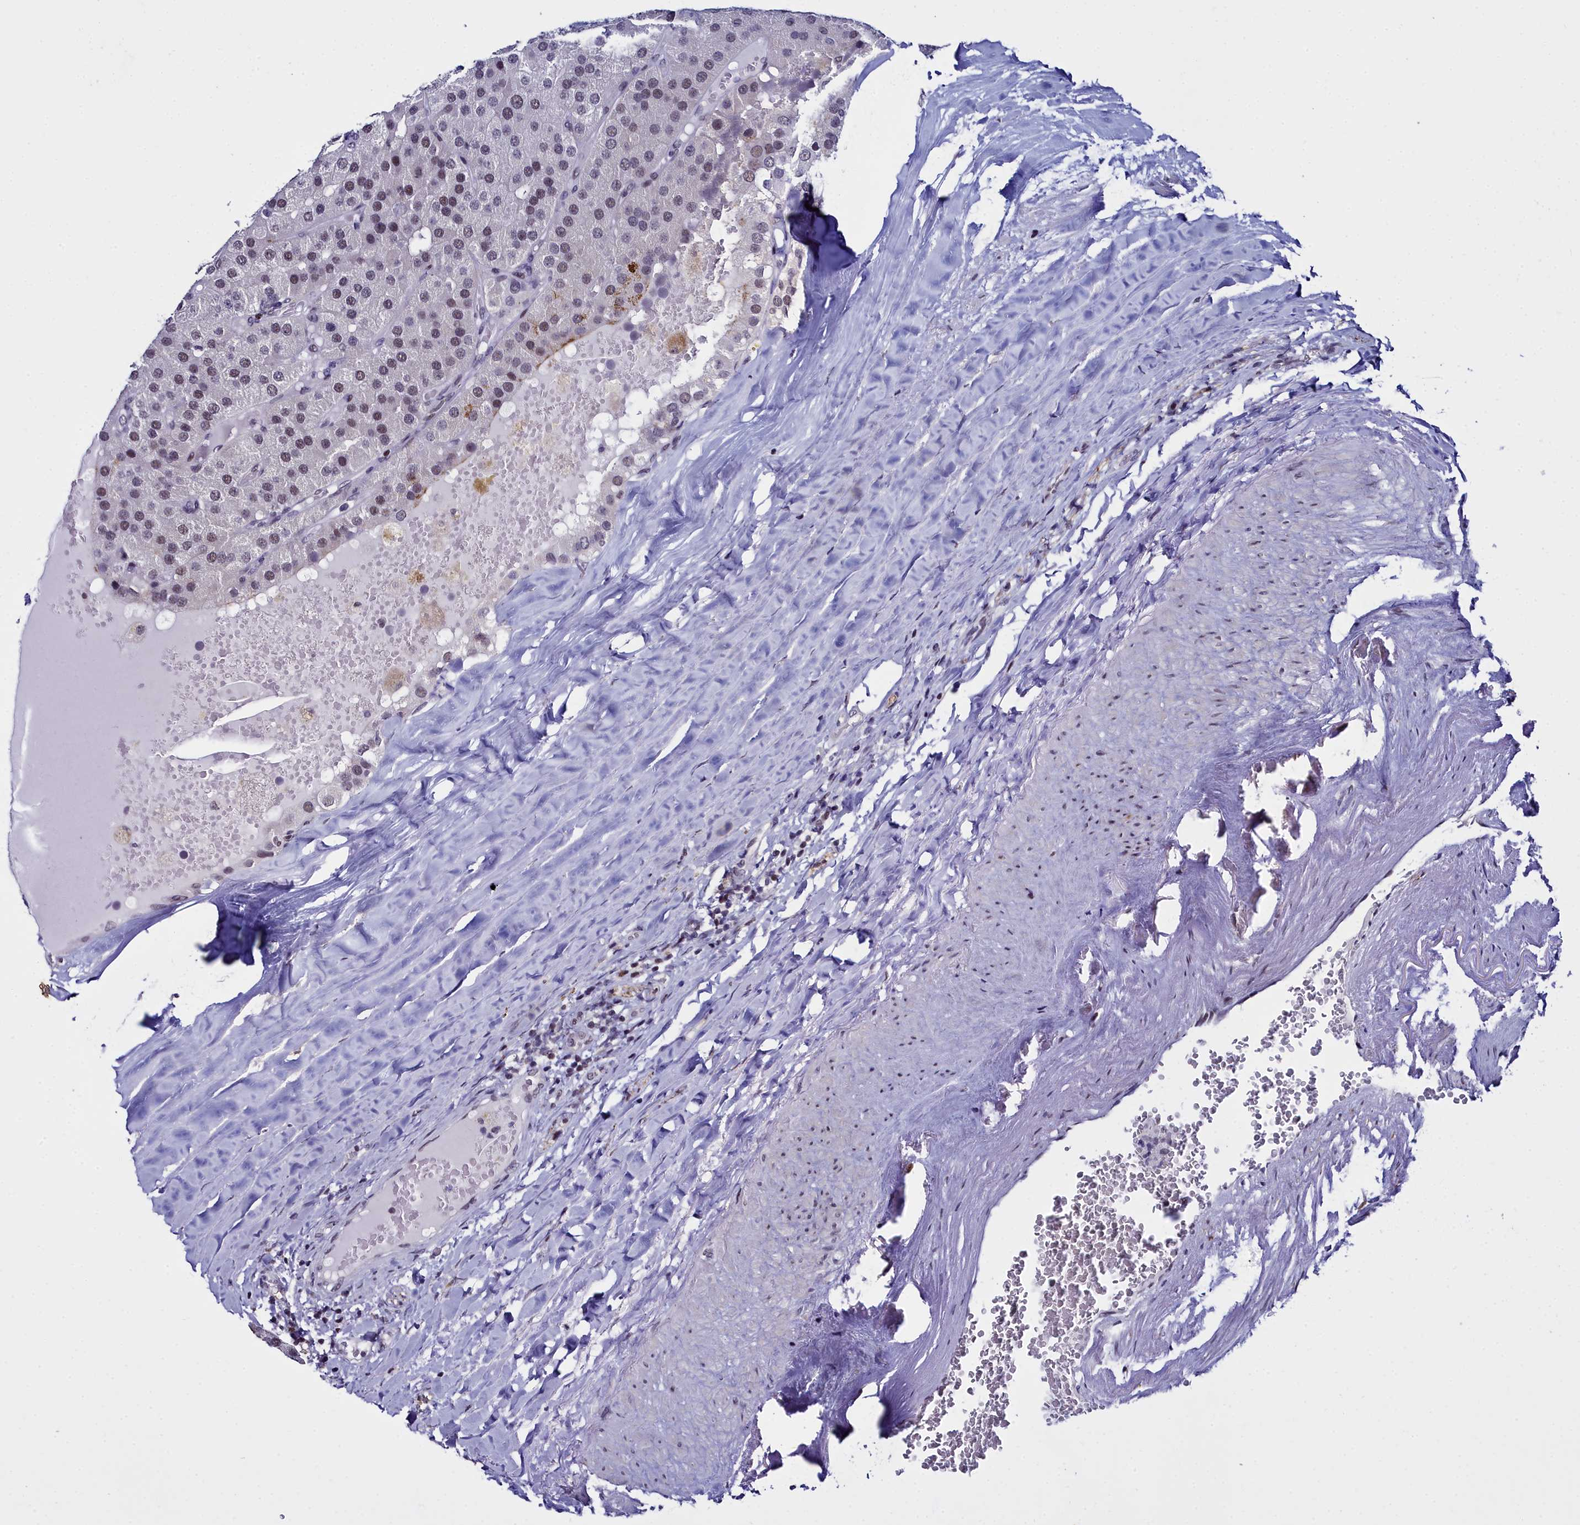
{"staining": {"intensity": "weak", "quantity": "25%-75%", "location": "nuclear"}, "tissue": "parathyroid gland", "cell_type": "Glandular cells", "image_type": "normal", "snomed": [{"axis": "morphology", "description": "Normal tissue, NOS"}, {"axis": "morphology", "description": "Adenoma, NOS"}, {"axis": "topography", "description": "Parathyroid gland"}], "caption": "Weak nuclear expression for a protein is appreciated in approximately 25%-75% of glandular cells of benign parathyroid gland using immunohistochemistry.", "gene": "CCDC97", "patient": {"sex": "female", "age": 86}}